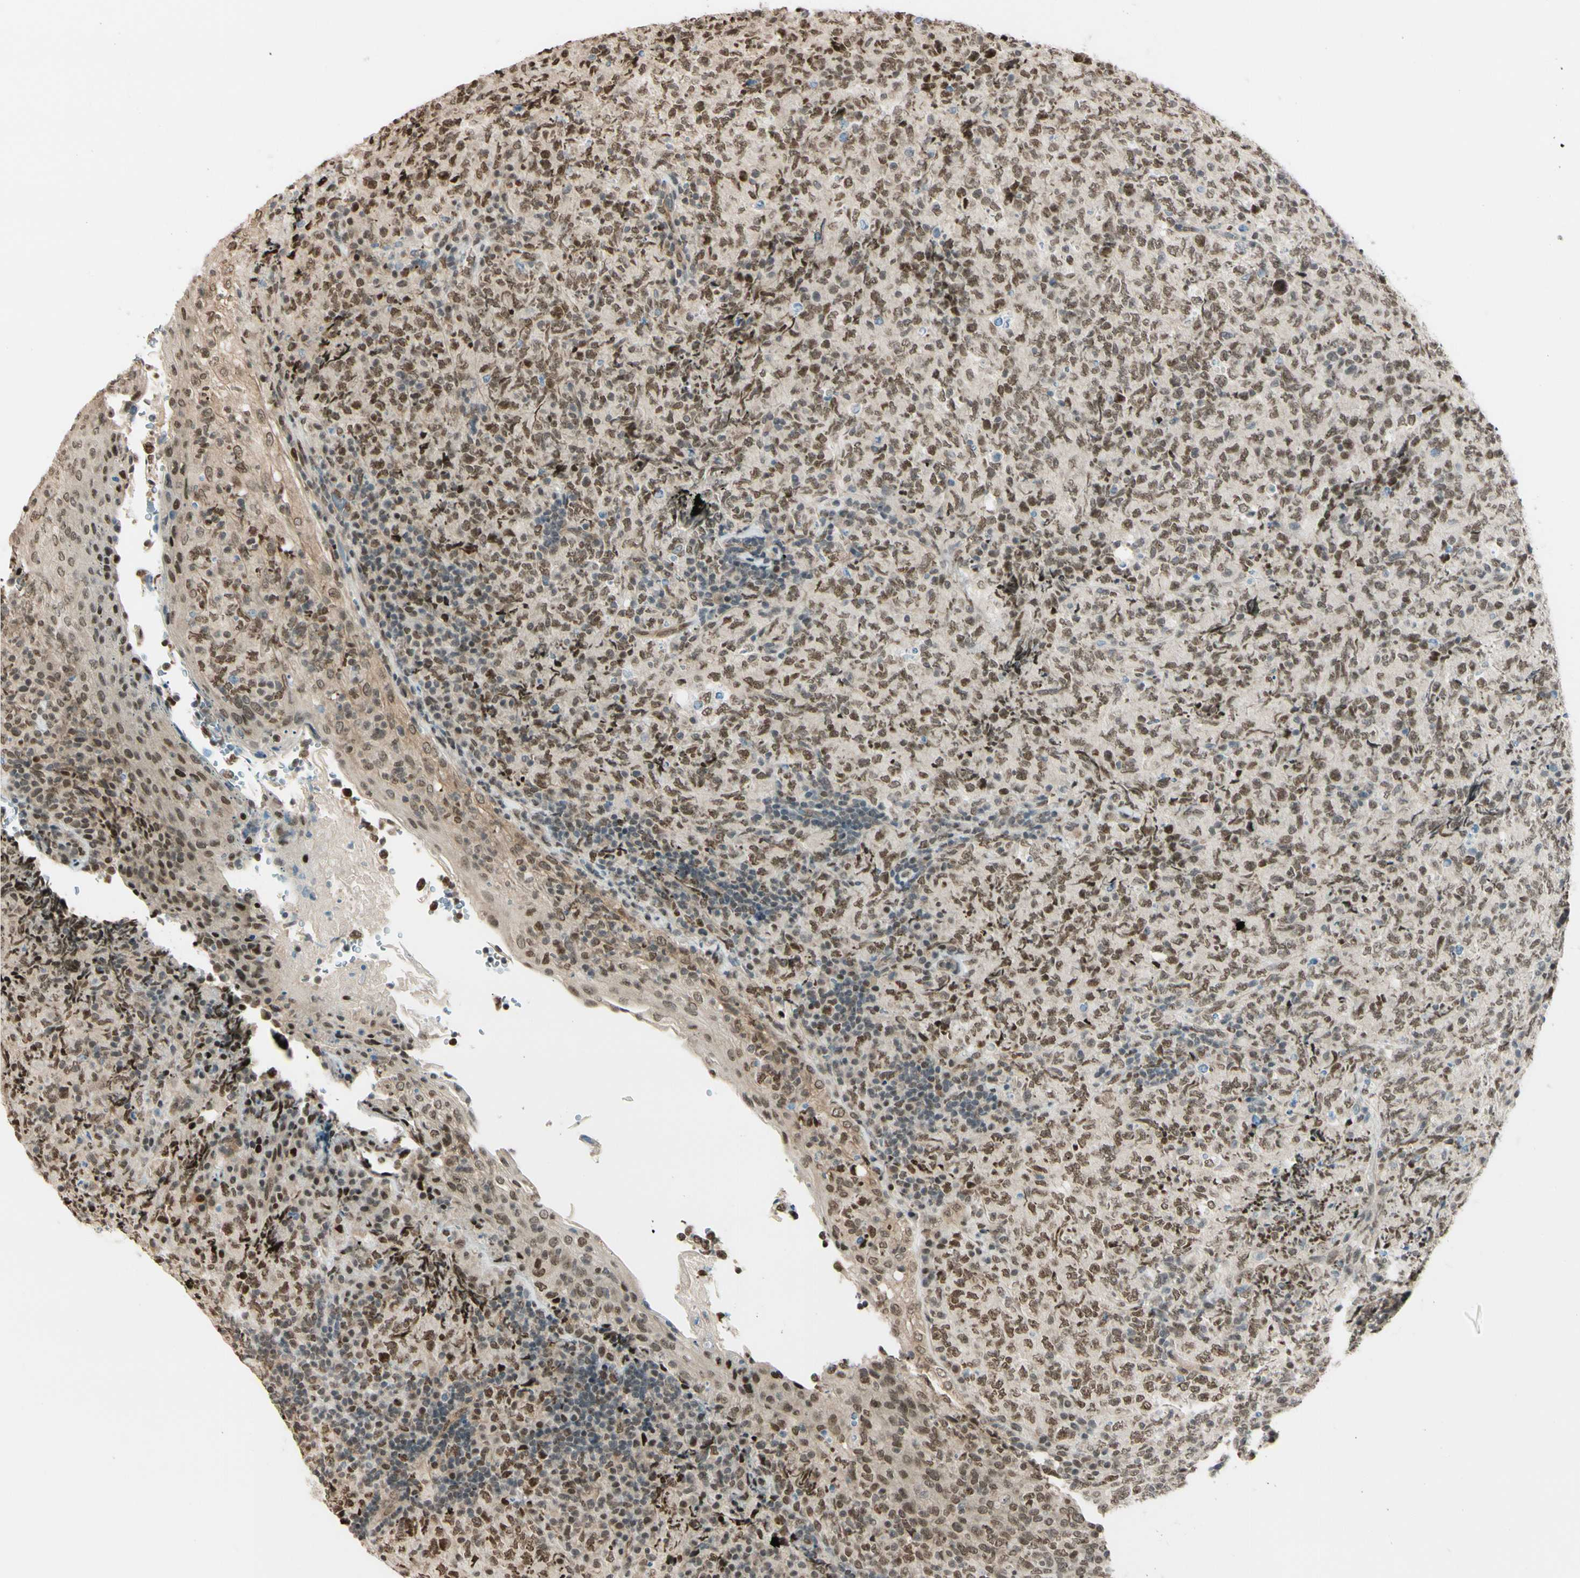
{"staining": {"intensity": "weak", "quantity": ">75%", "location": "nuclear"}, "tissue": "lymphoma", "cell_type": "Tumor cells", "image_type": "cancer", "snomed": [{"axis": "morphology", "description": "Malignant lymphoma, non-Hodgkin's type, High grade"}, {"axis": "topography", "description": "Tonsil"}], "caption": "Lymphoma stained with immunohistochemistry displays weak nuclear expression in about >75% of tumor cells.", "gene": "SUFU", "patient": {"sex": "female", "age": 36}}